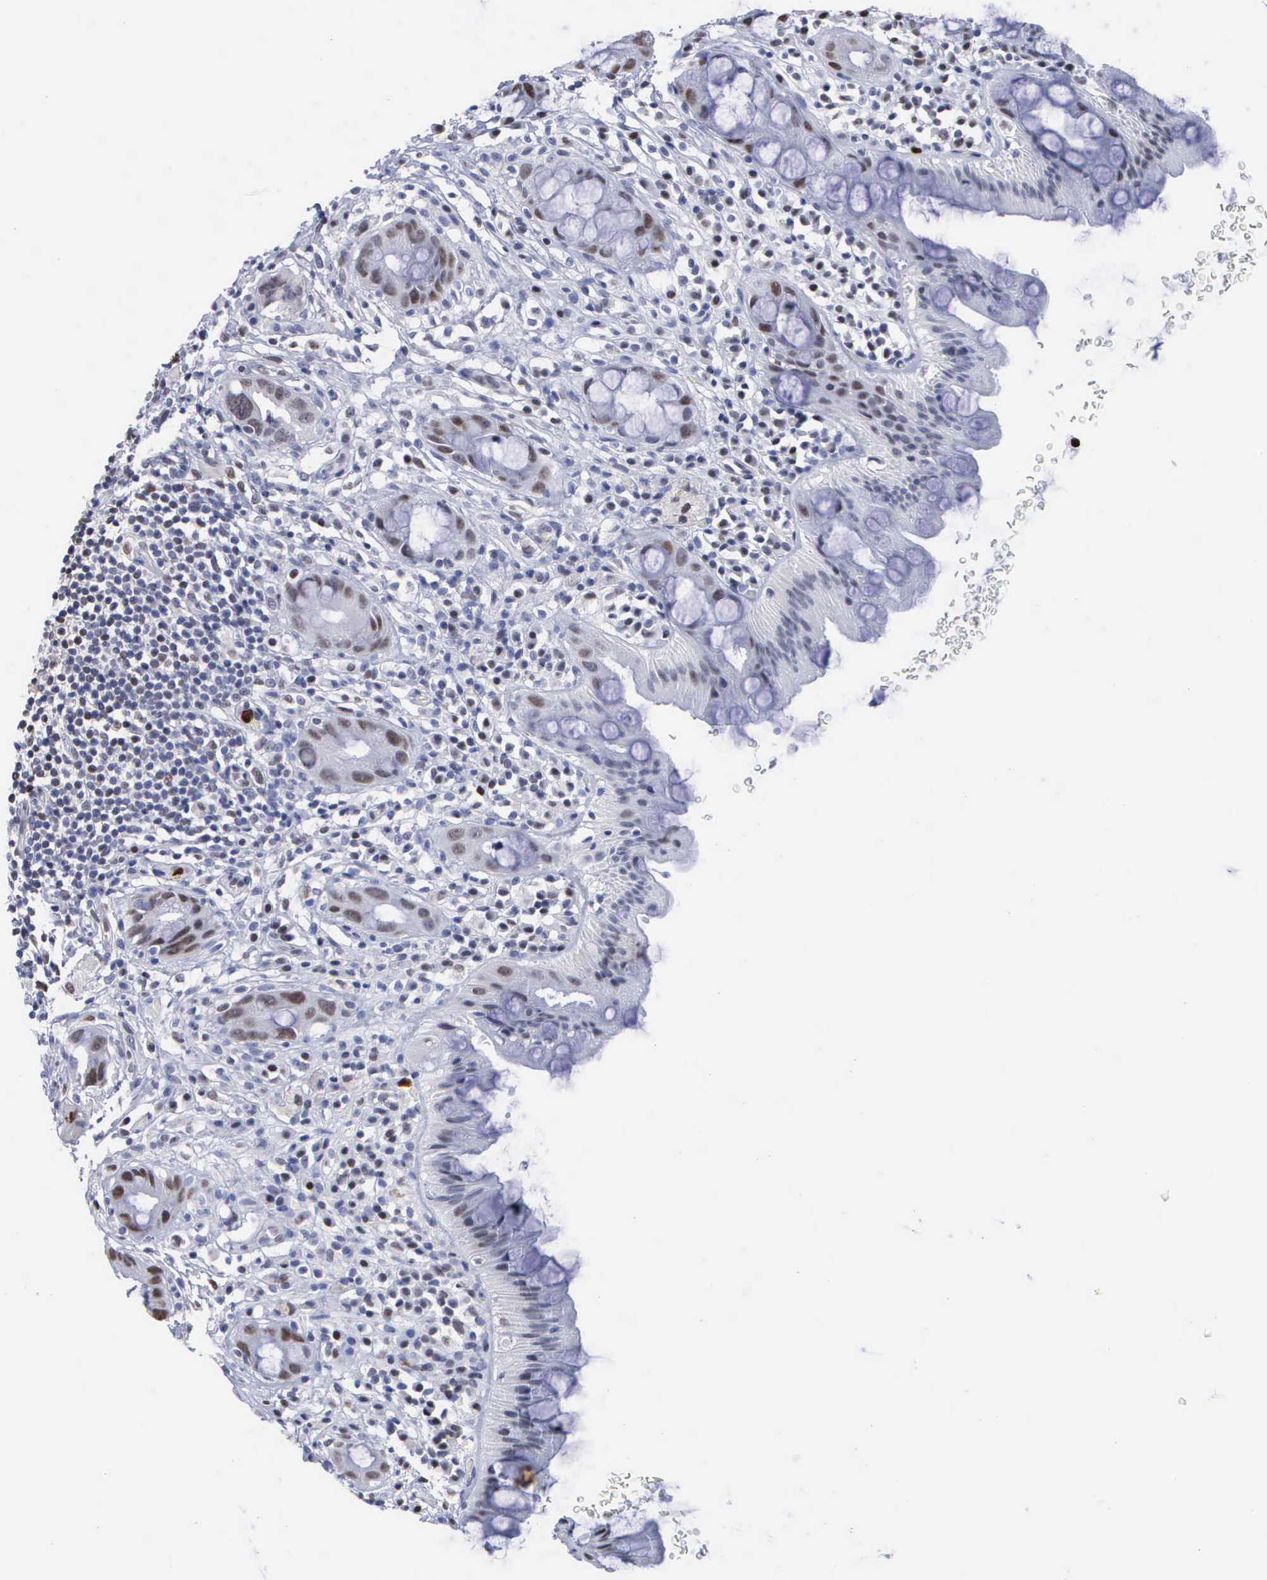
{"staining": {"intensity": "negative", "quantity": "none", "location": "none"}, "tissue": "rectum", "cell_type": "Glandular cells", "image_type": "normal", "snomed": [{"axis": "morphology", "description": "Normal tissue, NOS"}, {"axis": "topography", "description": "Rectum"}], "caption": "Glandular cells show no significant staining in normal rectum. (Stains: DAB (3,3'-diaminobenzidine) immunohistochemistry (IHC) with hematoxylin counter stain, Microscopy: brightfield microscopy at high magnification).", "gene": "SPIN3", "patient": {"sex": "male", "age": 65}}